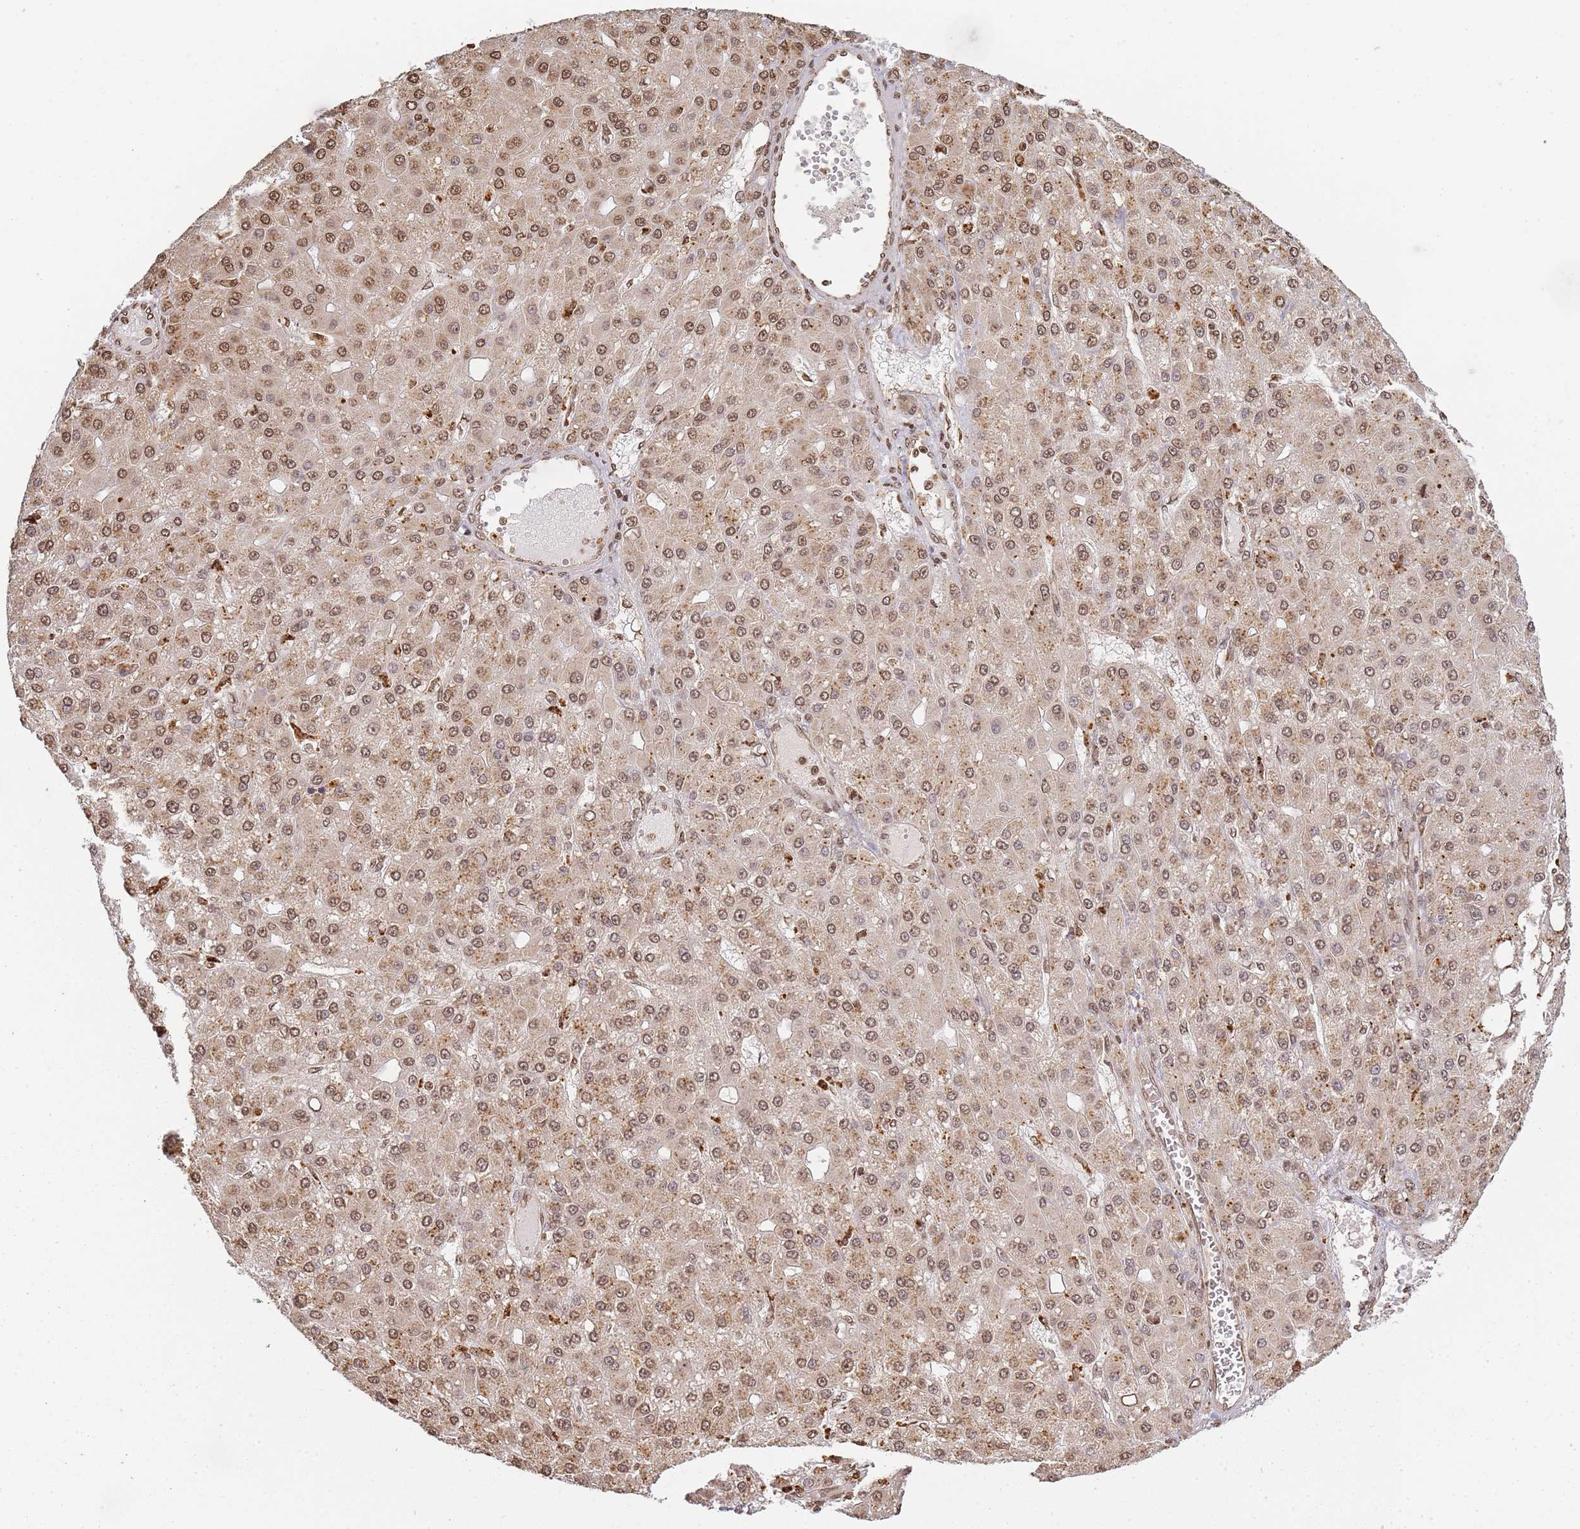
{"staining": {"intensity": "moderate", "quantity": ">75%", "location": "cytoplasmic/membranous,nuclear"}, "tissue": "liver cancer", "cell_type": "Tumor cells", "image_type": "cancer", "snomed": [{"axis": "morphology", "description": "Carcinoma, Hepatocellular, NOS"}, {"axis": "topography", "description": "Liver"}], "caption": "This is a photomicrograph of IHC staining of liver cancer (hepatocellular carcinoma), which shows moderate positivity in the cytoplasmic/membranous and nuclear of tumor cells.", "gene": "WWTR1", "patient": {"sex": "male", "age": 67}}